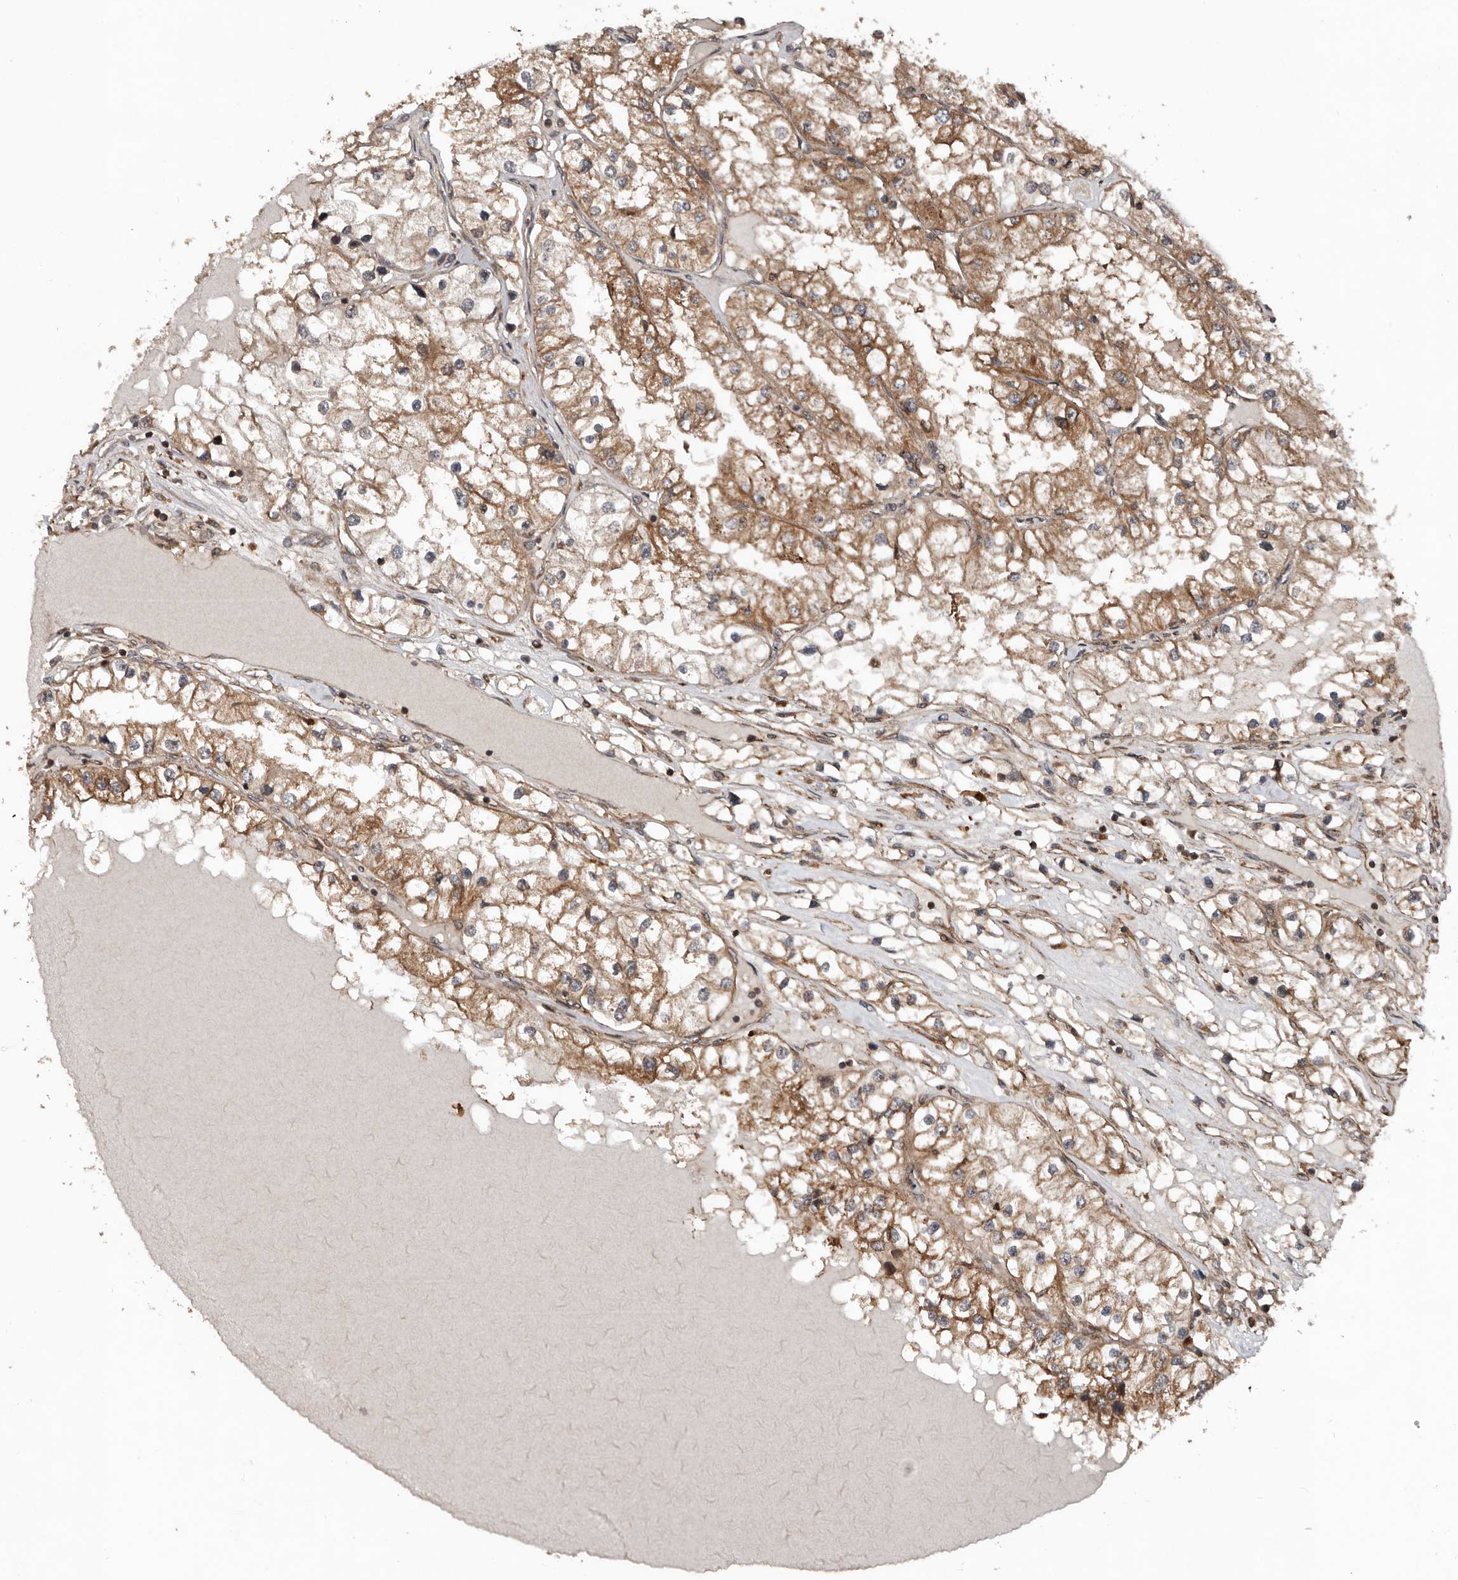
{"staining": {"intensity": "moderate", "quantity": ">75%", "location": "cytoplasmic/membranous"}, "tissue": "renal cancer", "cell_type": "Tumor cells", "image_type": "cancer", "snomed": [{"axis": "morphology", "description": "Adenocarcinoma, NOS"}, {"axis": "topography", "description": "Kidney"}], "caption": "Immunohistochemical staining of human adenocarcinoma (renal) exhibits moderate cytoplasmic/membranous protein positivity in about >75% of tumor cells. Nuclei are stained in blue.", "gene": "CCDC190", "patient": {"sex": "male", "age": 68}}